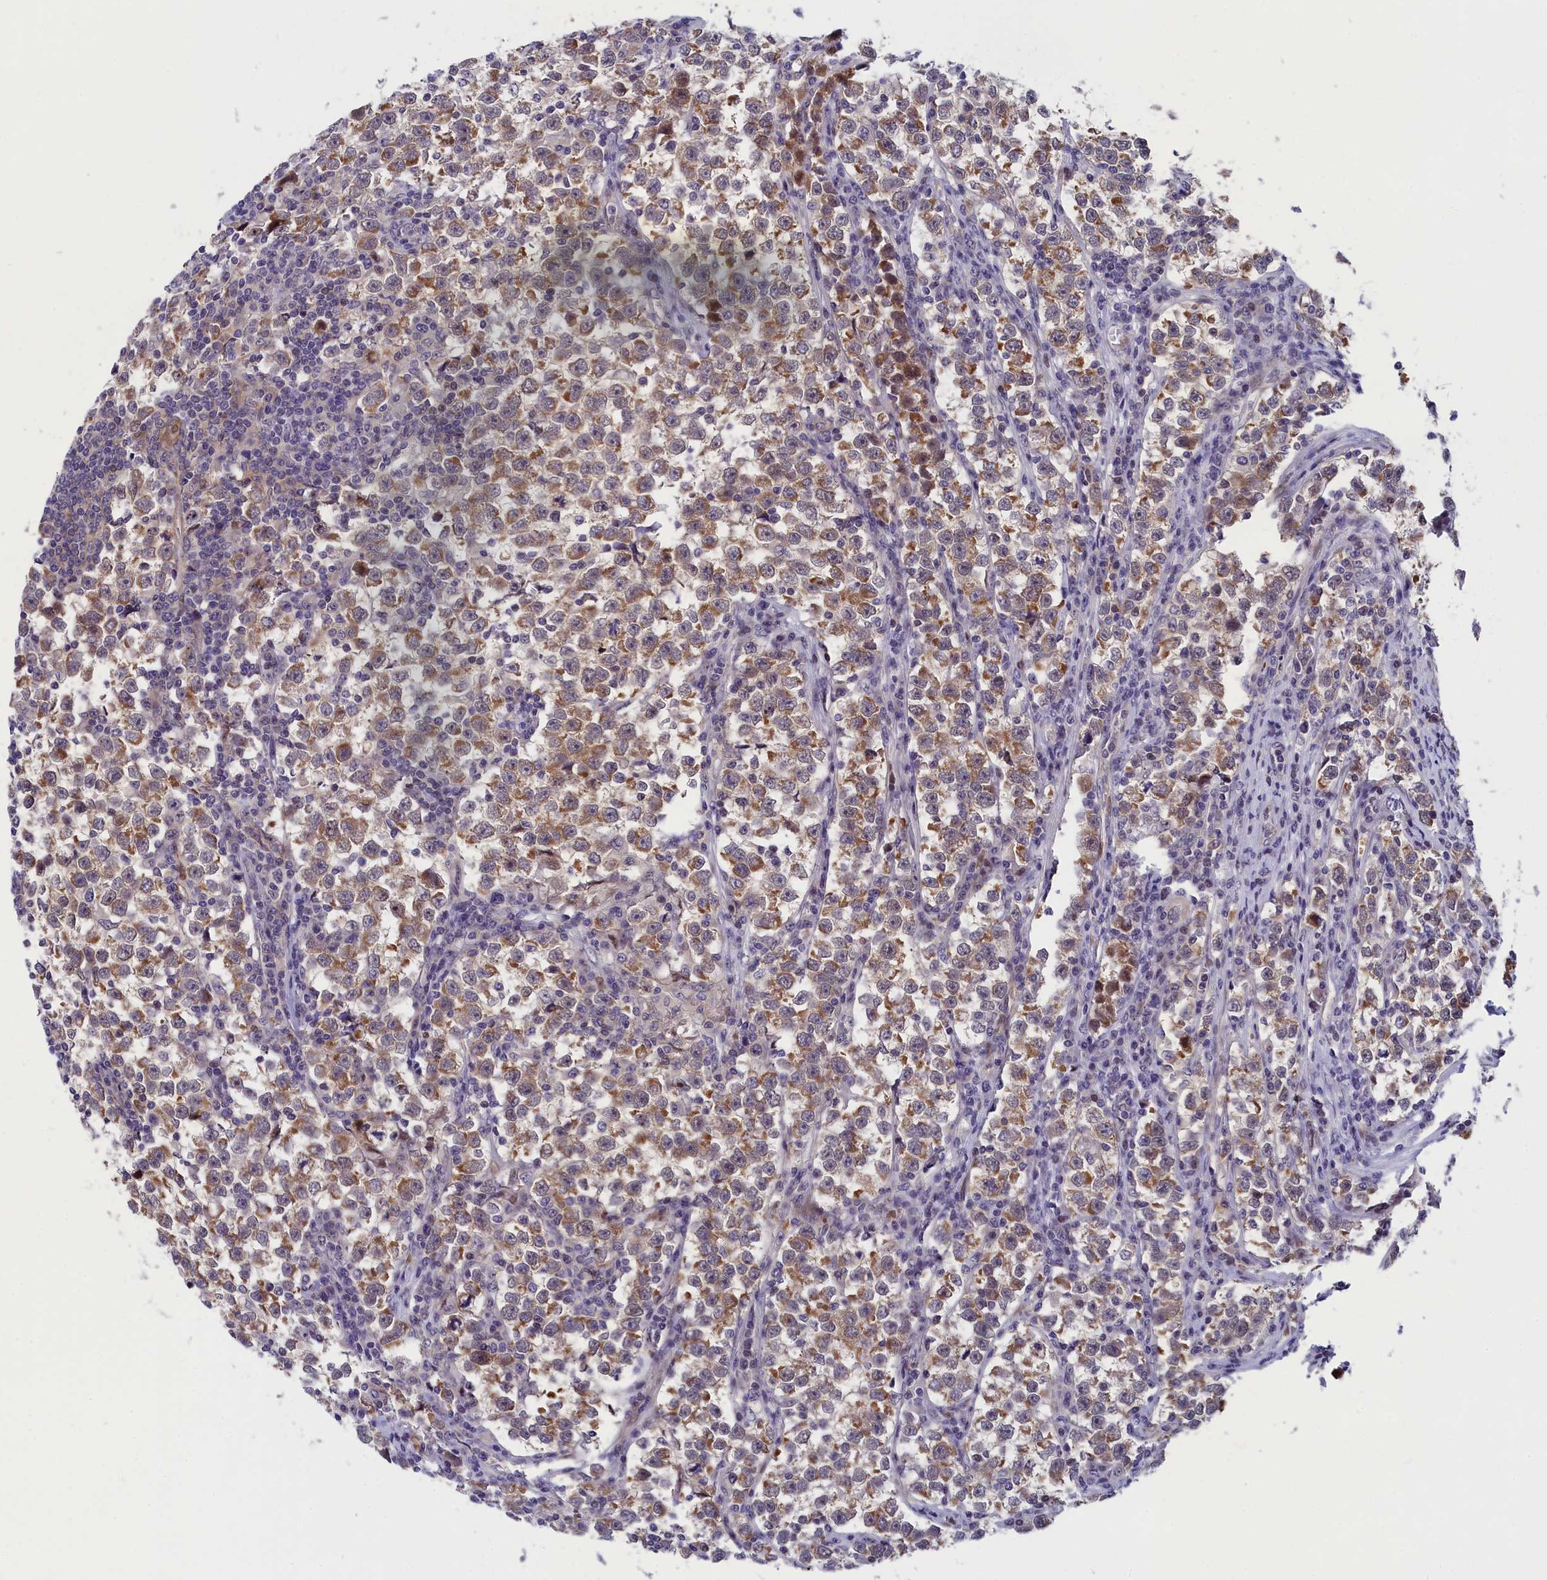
{"staining": {"intensity": "moderate", "quantity": ">75%", "location": "cytoplasmic/membranous"}, "tissue": "testis cancer", "cell_type": "Tumor cells", "image_type": "cancer", "snomed": [{"axis": "morphology", "description": "Normal tissue, NOS"}, {"axis": "morphology", "description": "Seminoma, NOS"}, {"axis": "topography", "description": "Testis"}], "caption": "Immunohistochemical staining of human testis cancer shows medium levels of moderate cytoplasmic/membranous protein positivity in about >75% of tumor cells.", "gene": "ANKRD34B", "patient": {"sex": "male", "age": 43}}